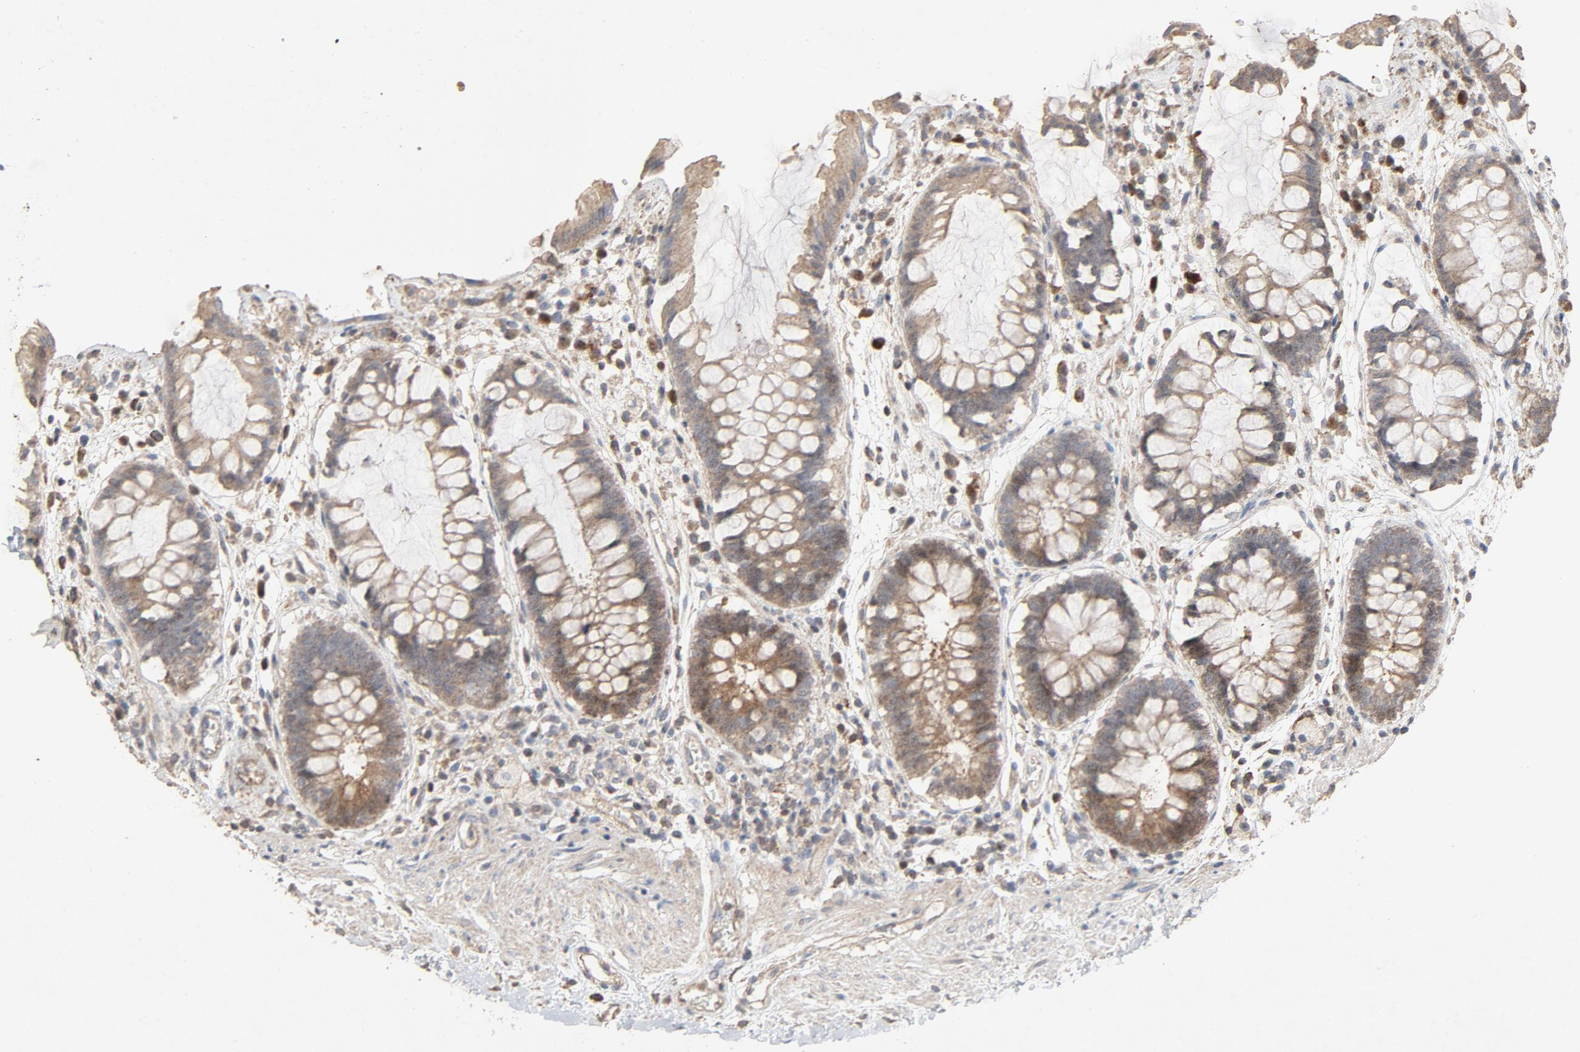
{"staining": {"intensity": "strong", "quantity": "<25%", "location": "cytoplasmic/membranous"}, "tissue": "rectum", "cell_type": "Glandular cells", "image_type": "normal", "snomed": [{"axis": "morphology", "description": "Normal tissue, NOS"}, {"axis": "topography", "description": "Rectum"}], "caption": "Immunohistochemistry (DAB) staining of normal human rectum reveals strong cytoplasmic/membranous protein staining in about <25% of glandular cells.", "gene": "CDK6", "patient": {"sex": "female", "age": 46}}